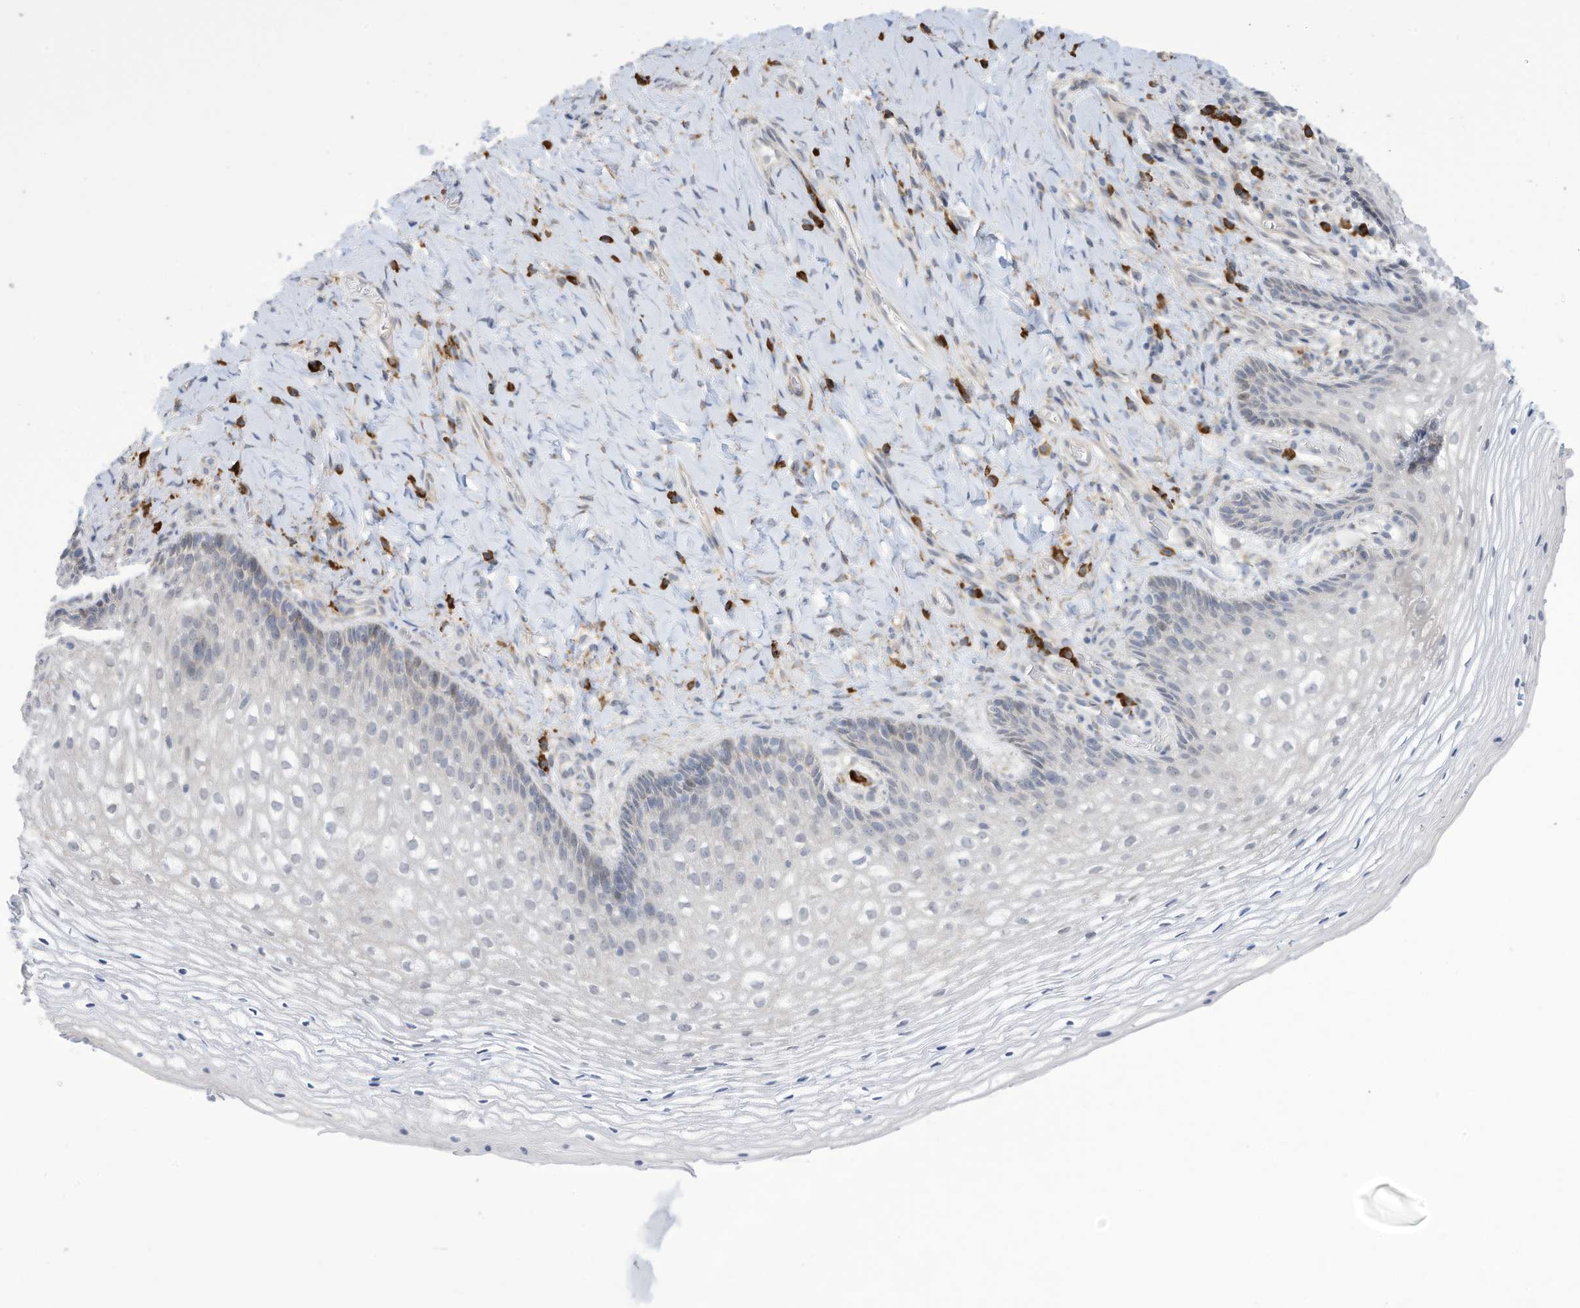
{"staining": {"intensity": "negative", "quantity": "none", "location": "none"}, "tissue": "vagina", "cell_type": "Squamous epithelial cells", "image_type": "normal", "snomed": [{"axis": "morphology", "description": "Normal tissue, NOS"}, {"axis": "topography", "description": "Vagina"}], "caption": "This photomicrograph is of unremarkable vagina stained with immunohistochemistry to label a protein in brown with the nuclei are counter-stained blue. There is no positivity in squamous epithelial cells.", "gene": "ZNF292", "patient": {"sex": "female", "age": 60}}